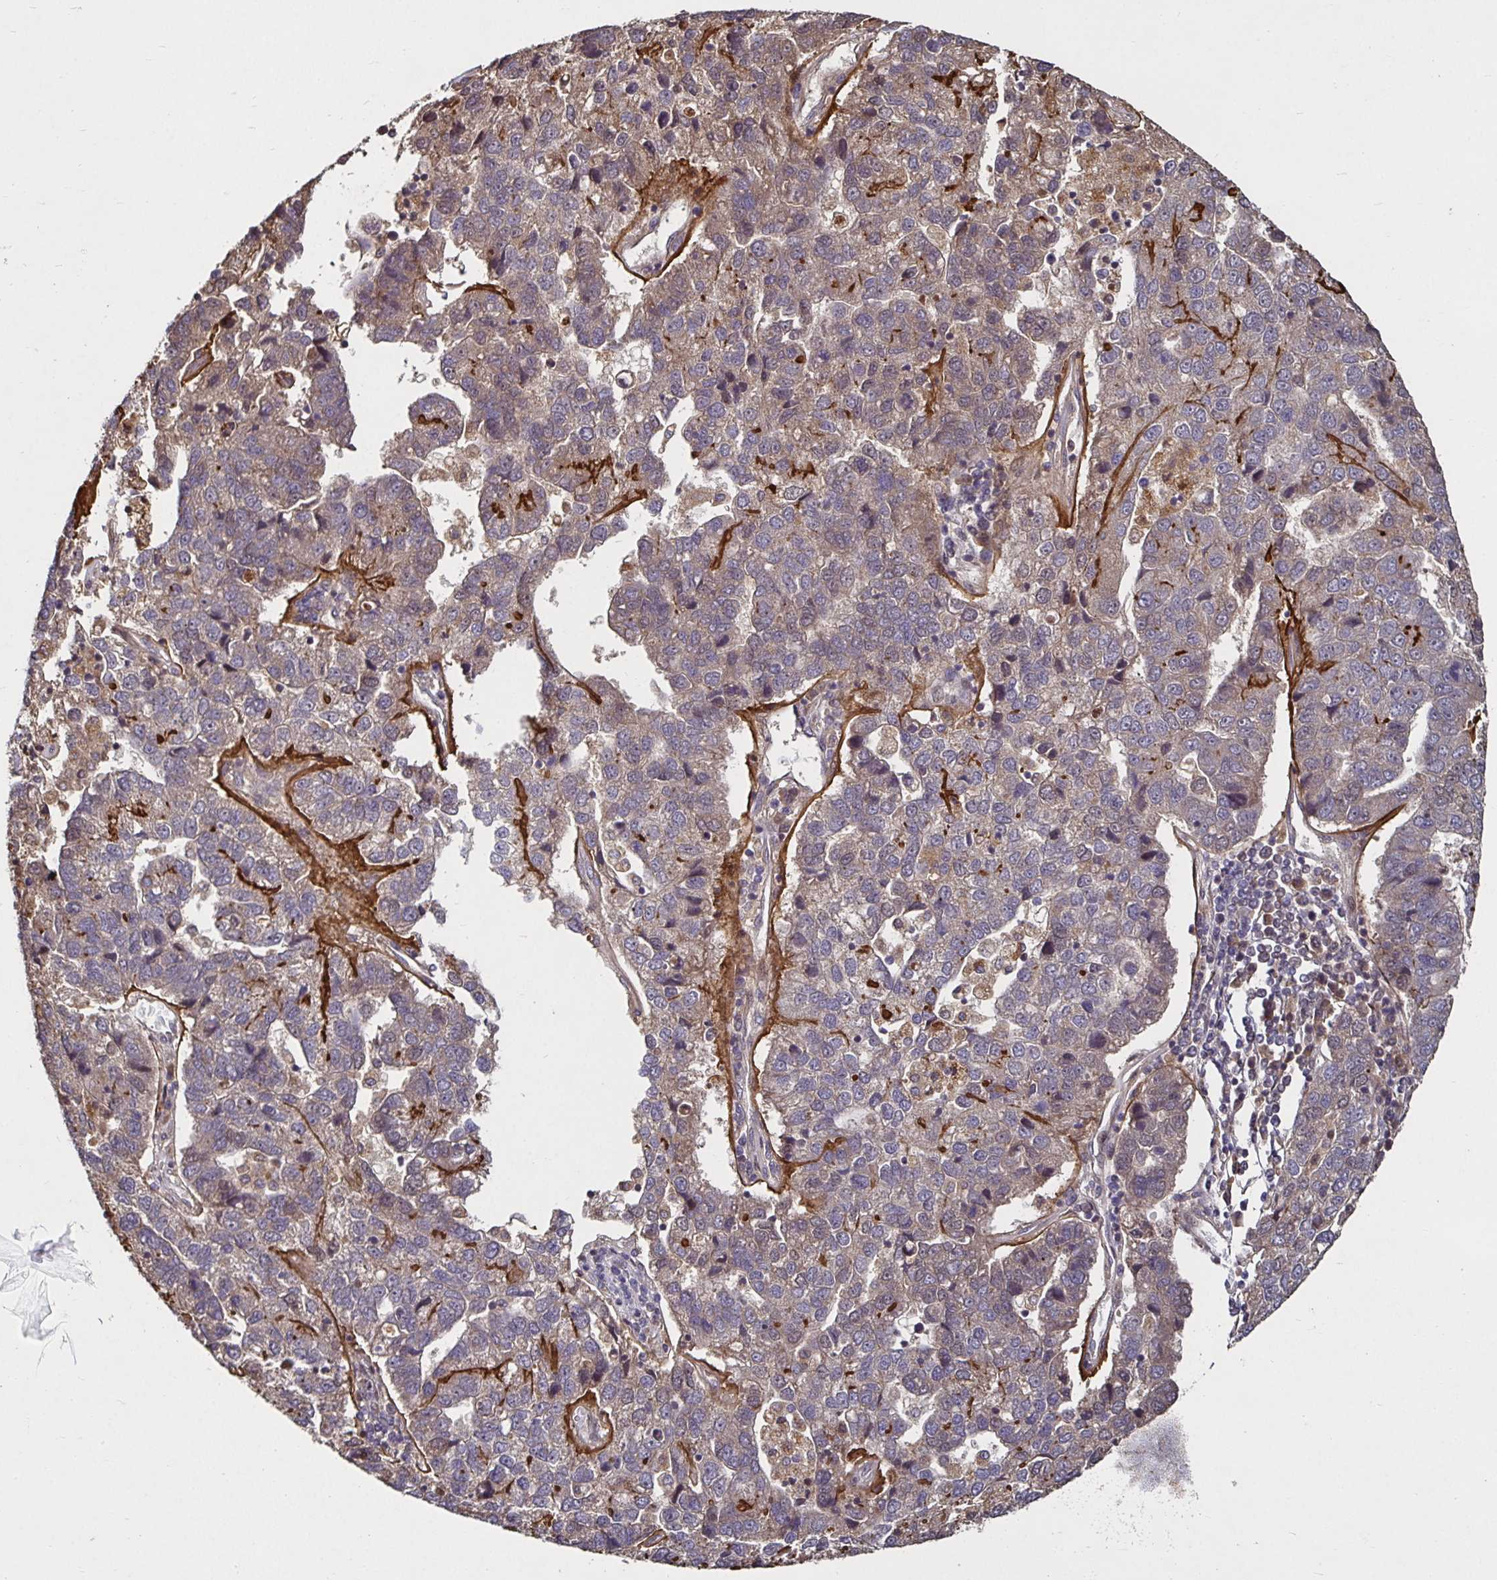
{"staining": {"intensity": "weak", "quantity": "<25%", "location": "cytoplasmic/membranous"}, "tissue": "pancreatic cancer", "cell_type": "Tumor cells", "image_type": "cancer", "snomed": [{"axis": "morphology", "description": "Adenocarcinoma, NOS"}, {"axis": "topography", "description": "Pancreas"}], "caption": "Pancreatic cancer was stained to show a protein in brown. There is no significant positivity in tumor cells.", "gene": "SMYD3", "patient": {"sex": "female", "age": 61}}